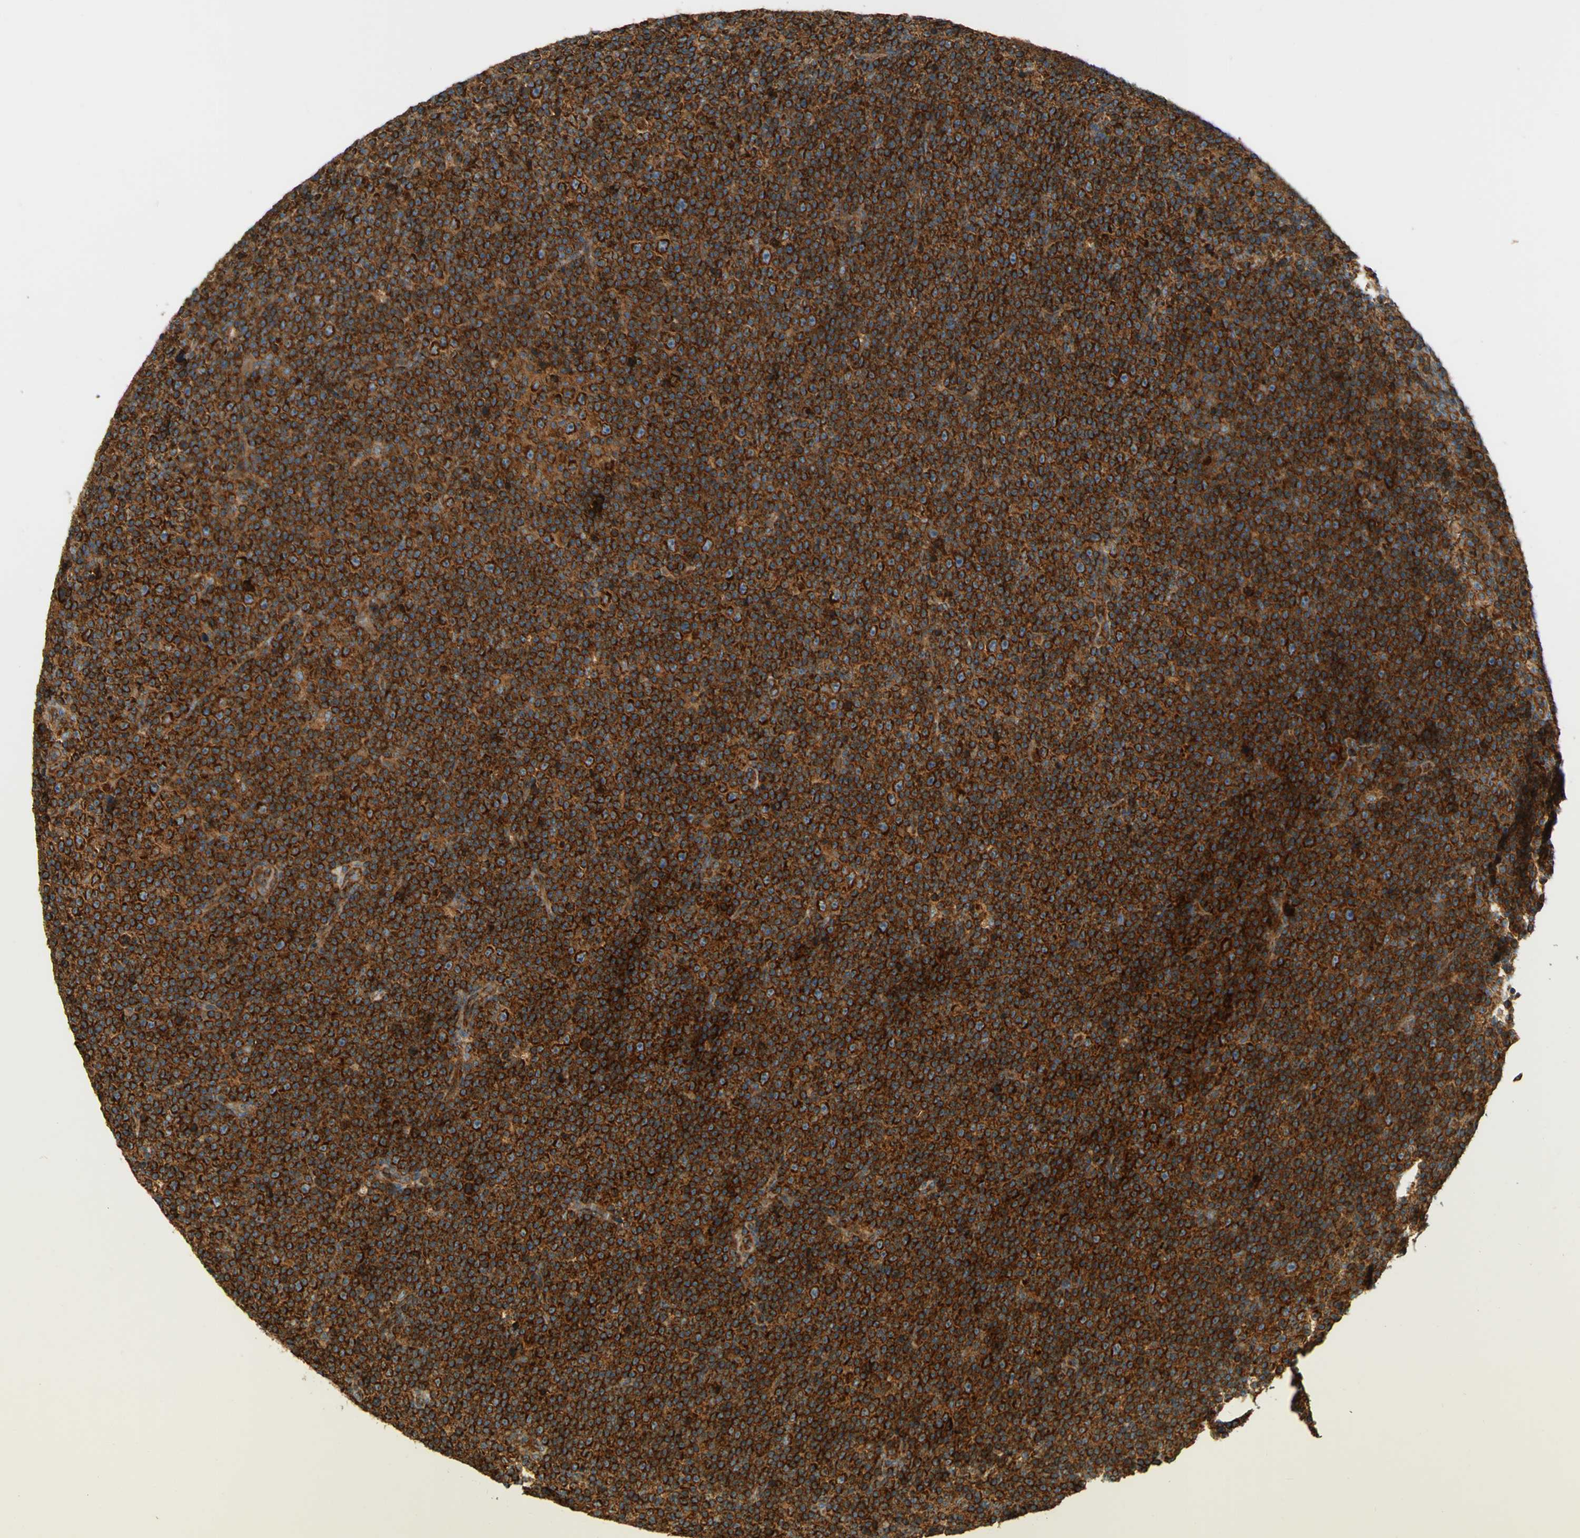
{"staining": {"intensity": "strong", "quantity": ">75%", "location": "cytoplasmic/membranous"}, "tissue": "lymphoma", "cell_type": "Tumor cells", "image_type": "cancer", "snomed": [{"axis": "morphology", "description": "Malignant lymphoma, non-Hodgkin's type, Low grade"}, {"axis": "topography", "description": "Lymph node"}], "caption": "A brown stain highlights strong cytoplasmic/membranous staining of a protein in malignant lymphoma, non-Hodgkin's type (low-grade) tumor cells.", "gene": "DNAJC5", "patient": {"sex": "female", "age": 67}}